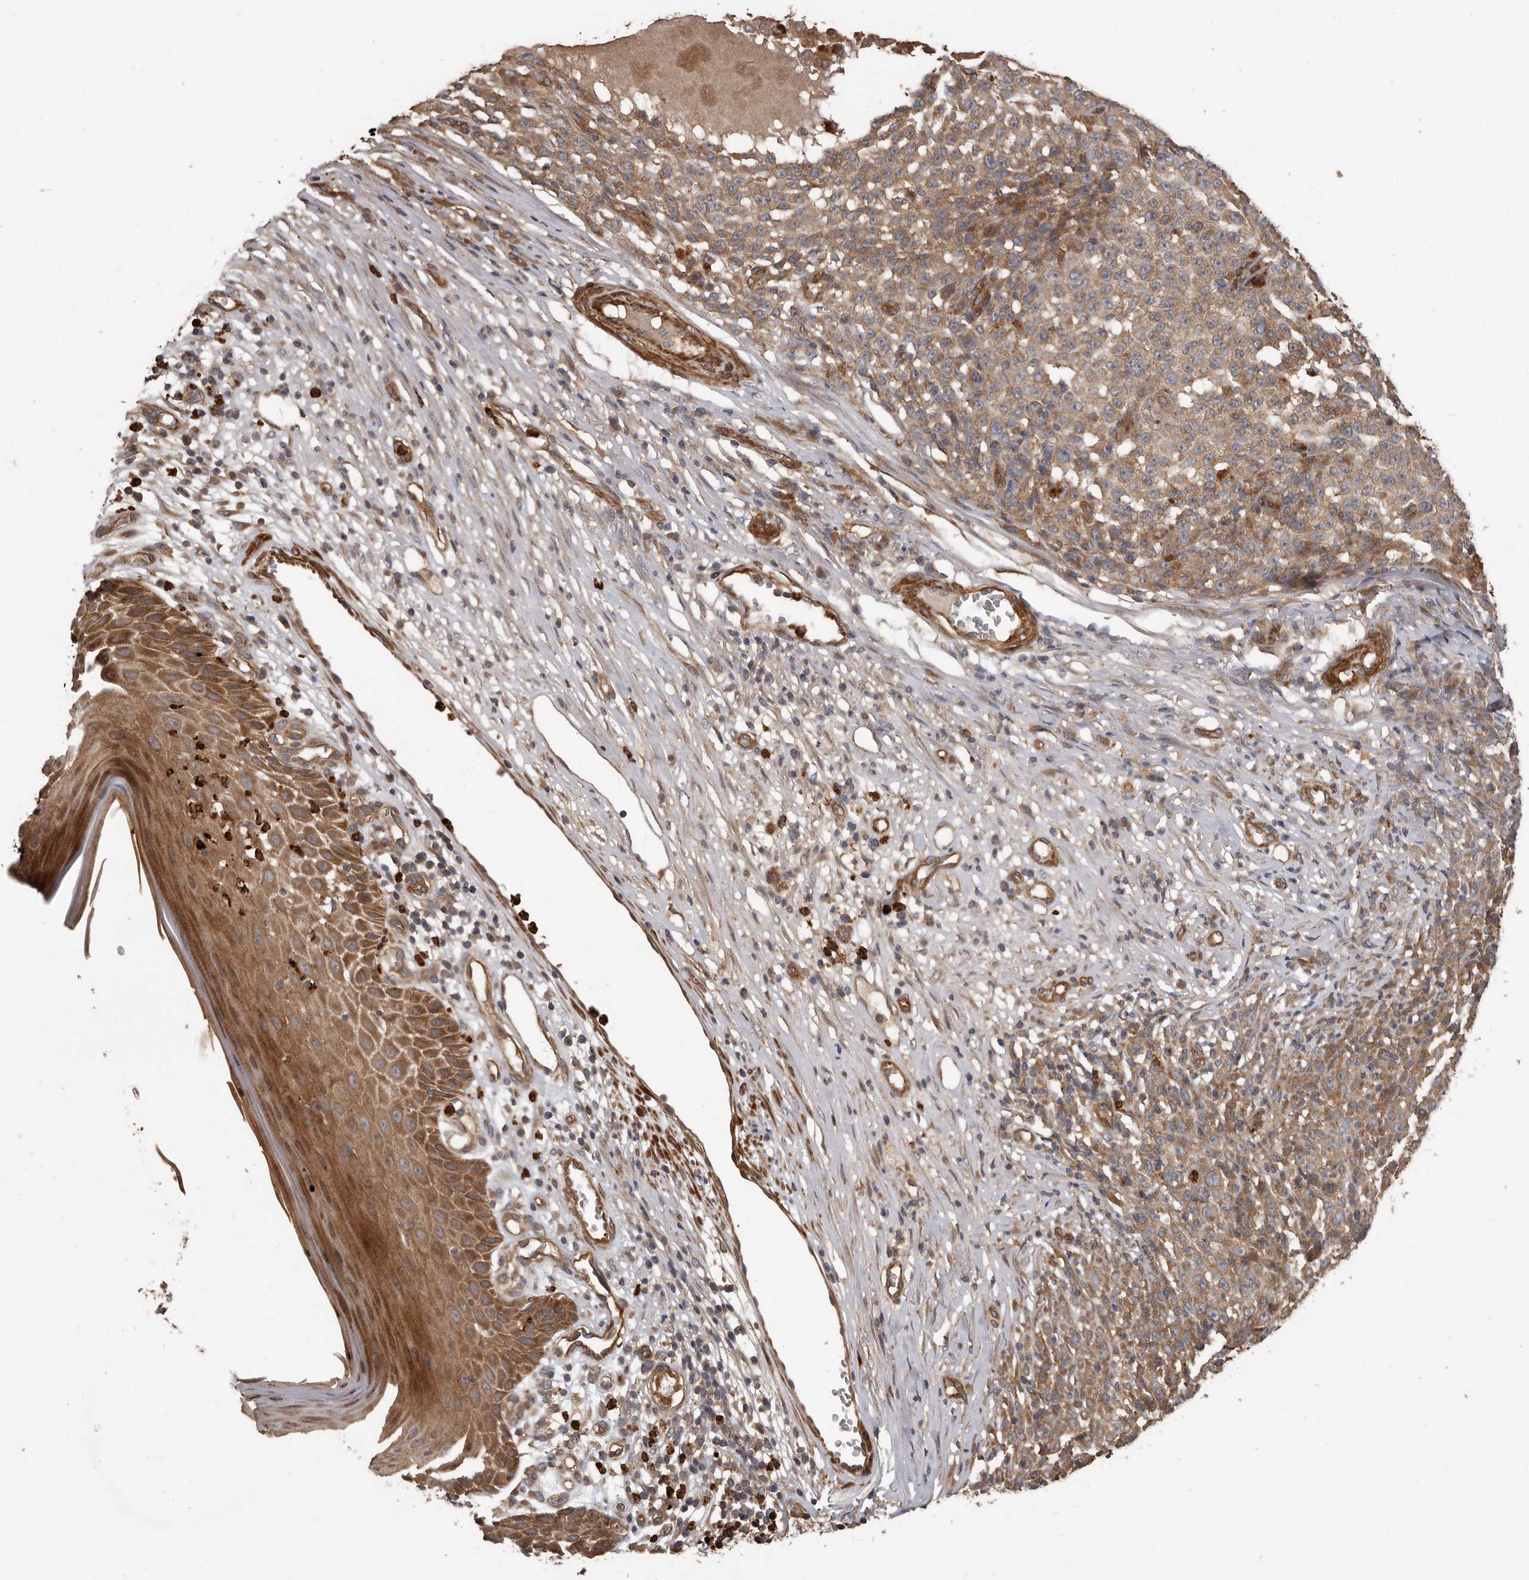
{"staining": {"intensity": "moderate", "quantity": ">75%", "location": "cytoplasmic/membranous"}, "tissue": "melanoma", "cell_type": "Tumor cells", "image_type": "cancer", "snomed": [{"axis": "morphology", "description": "Malignant melanoma, NOS"}, {"axis": "topography", "description": "Skin"}], "caption": "Malignant melanoma stained for a protein (brown) exhibits moderate cytoplasmic/membranous positive expression in about >75% of tumor cells.", "gene": "ARHGEF5", "patient": {"sex": "female", "age": 82}}